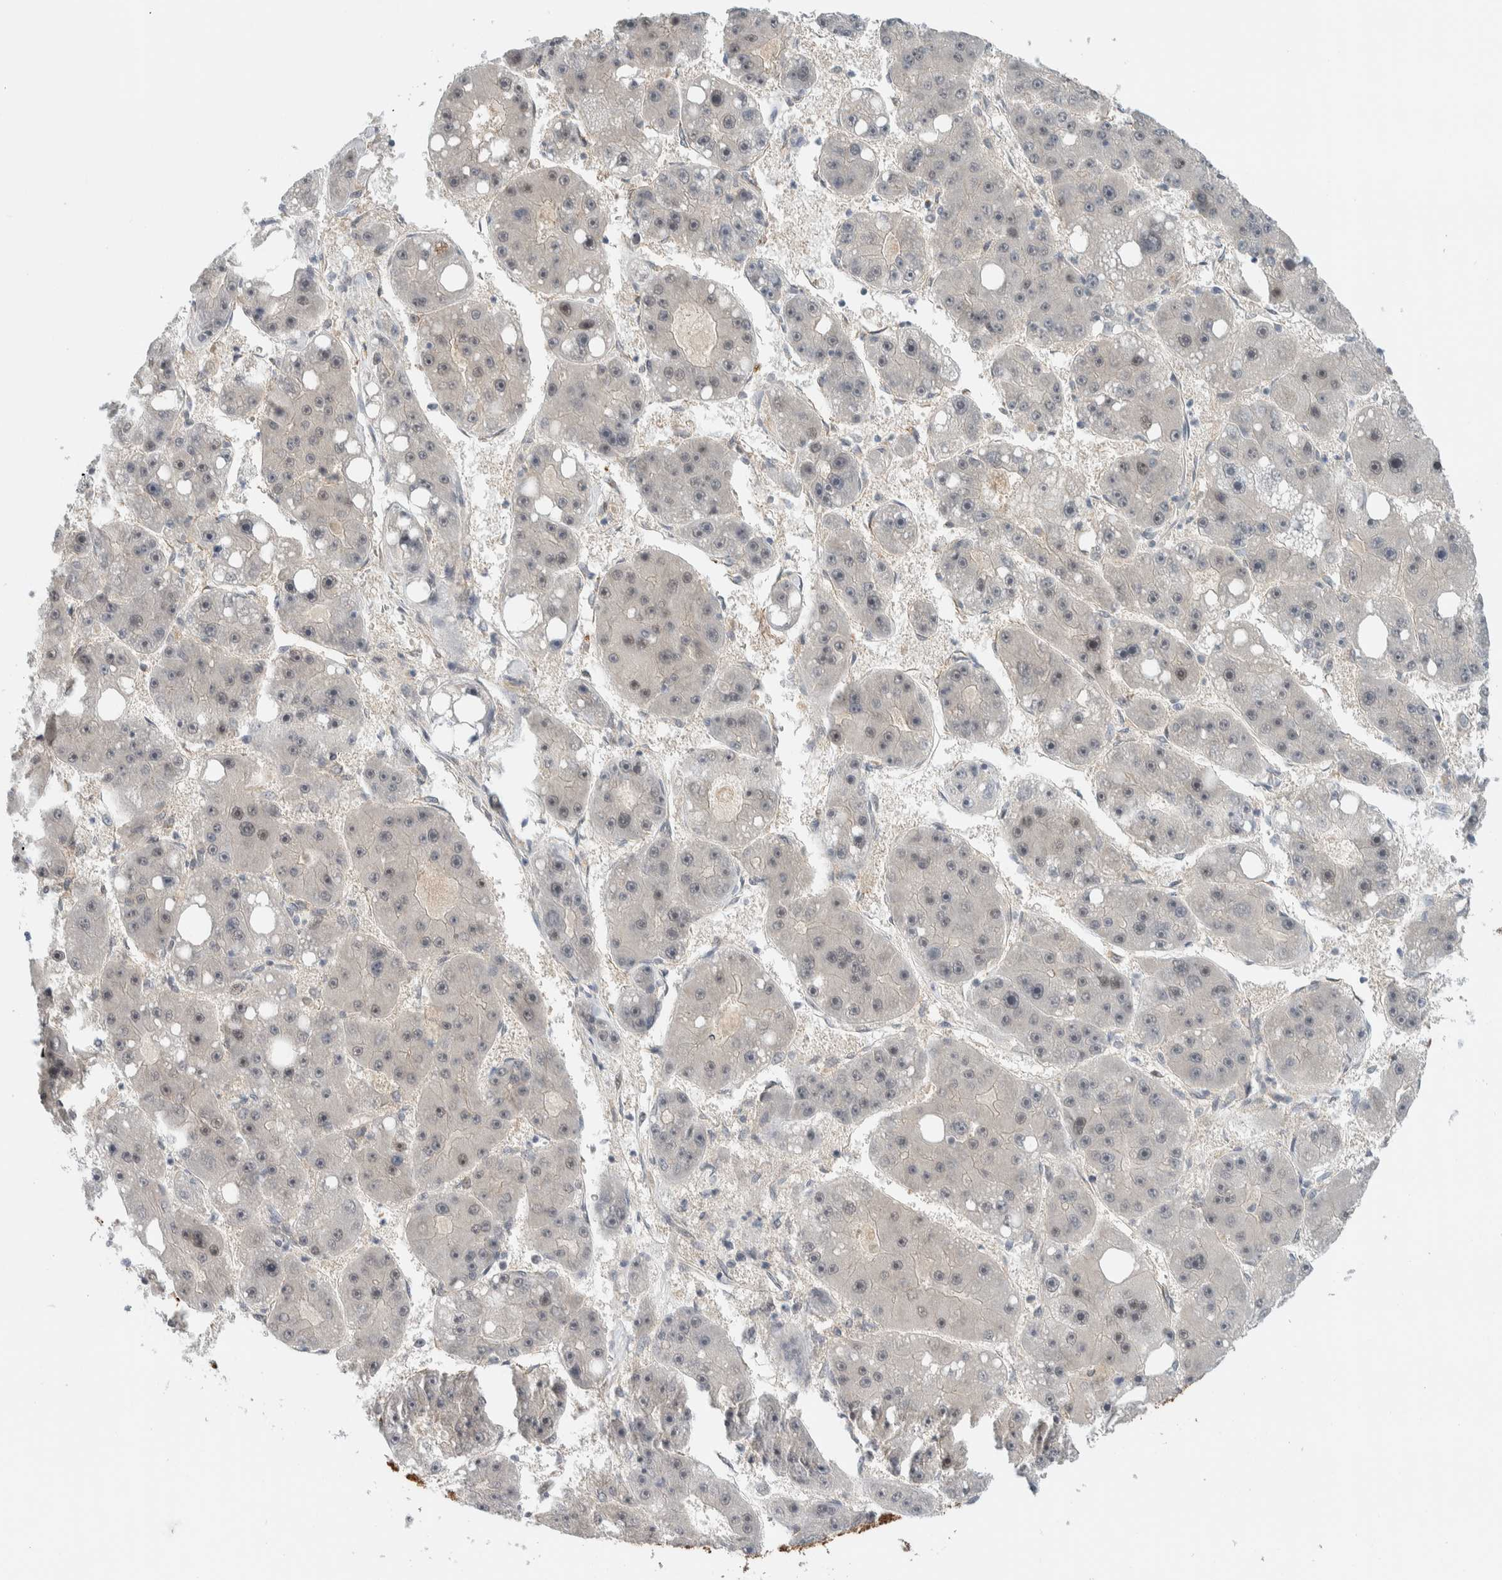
{"staining": {"intensity": "negative", "quantity": "none", "location": "none"}, "tissue": "liver cancer", "cell_type": "Tumor cells", "image_type": "cancer", "snomed": [{"axis": "morphology", "description": "Carcinoma, Hepatocellular, NOS"}, {"axis": "topography", "description": "Liver"}], "caption": "Tumor cells are negative for brown protein staining in liver cancer.", "gene": "TNRC18", "patient": {"sex": "female", "age": 61}}